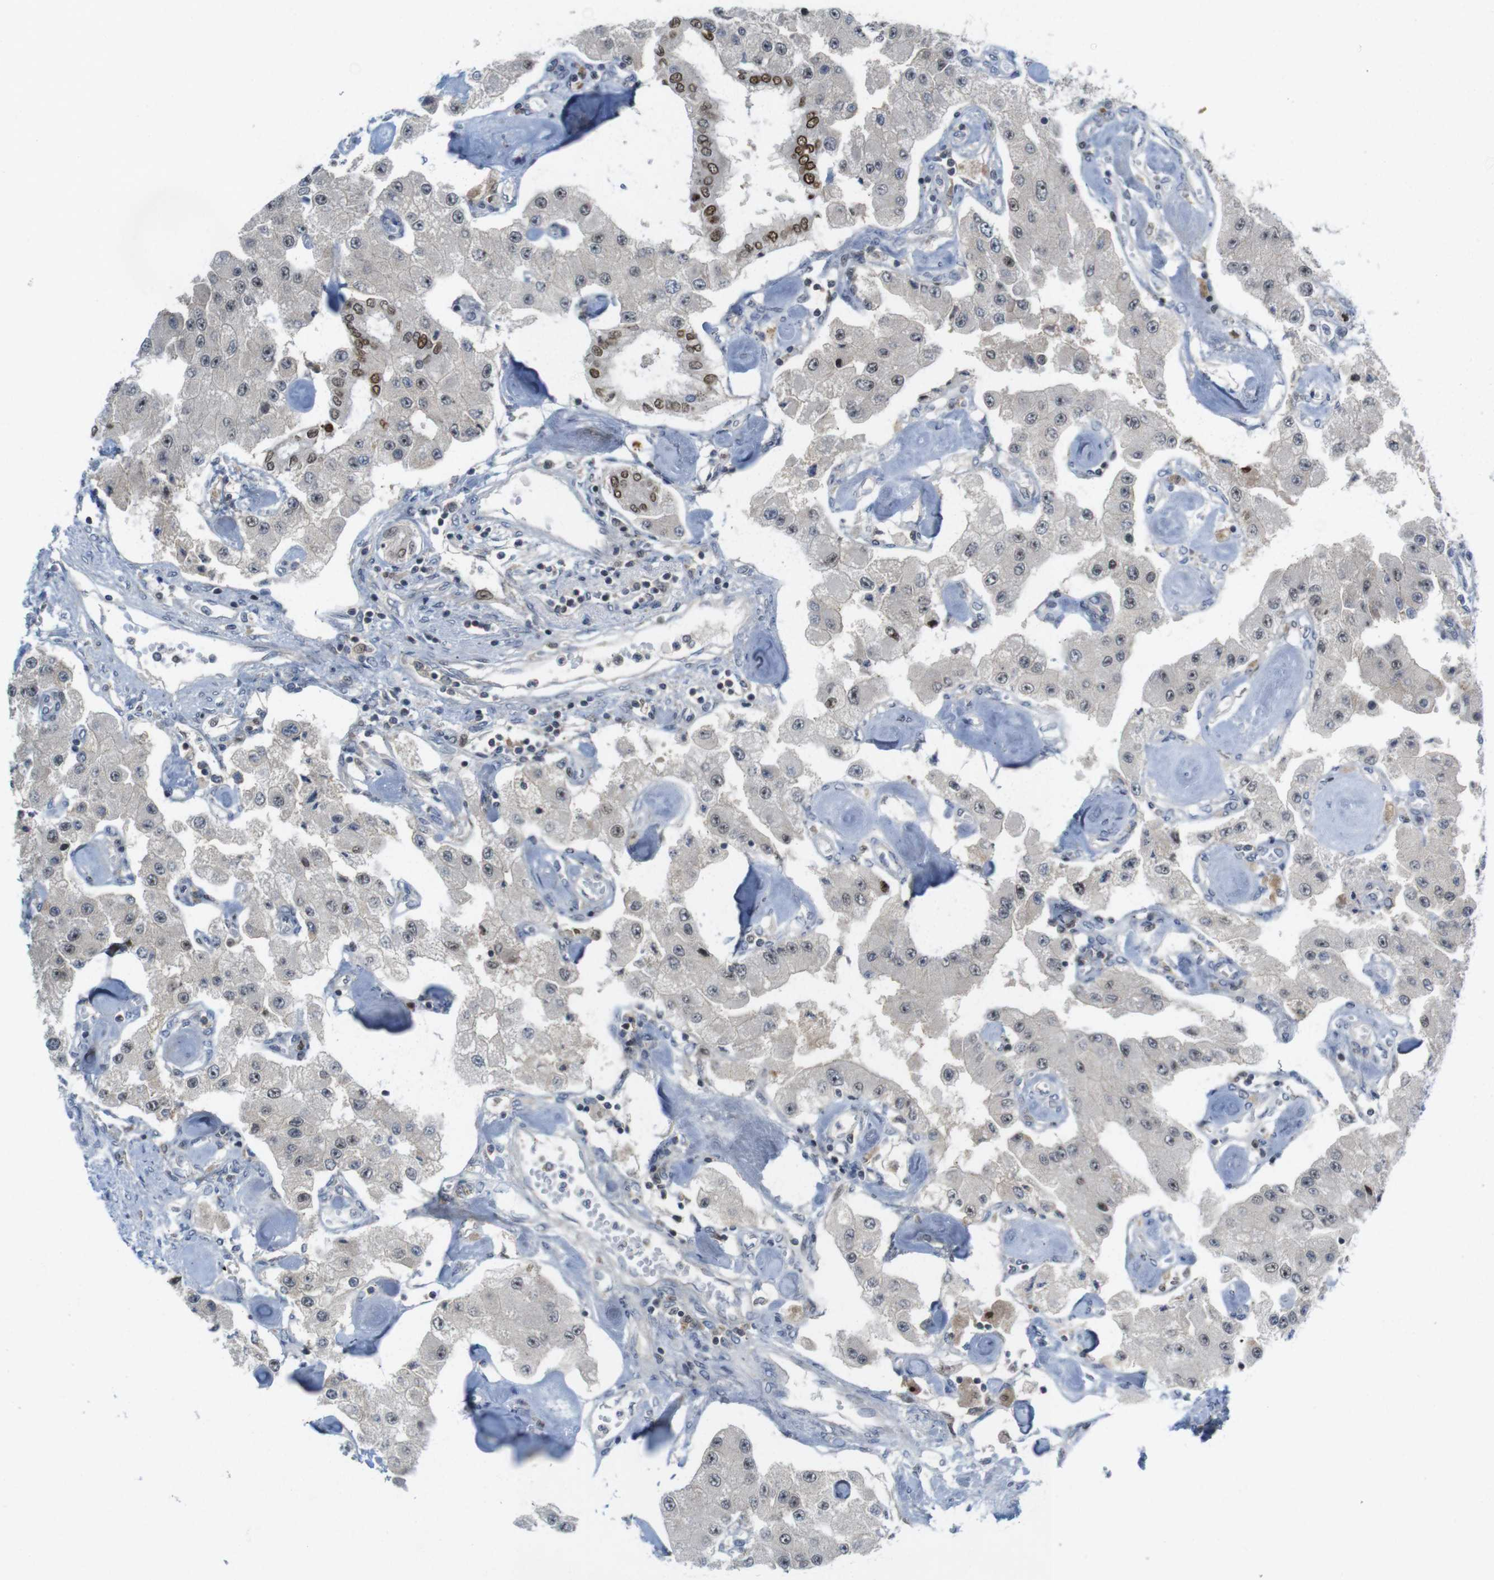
{"staining": {"intensity": "moderate", "quantity": "25%-75%", "location": "nuclear"}, "tissue": "carcinoid", "cell_type": "Tumor cells", "image_type": "cancer", "snomed": [{"axis": "morphology", "description": "Carcinoid, malignant, NOS"}, {"axis": "topography", "description": "Pancreas"}], "caption": "Immunohistochemical staining of human carcinoid (malignant) displays medium levels of moderate nuclear expression in about 25%-75% of tumor cells.", "gene": "RCC1", "patient": {"sex": "male", "age": 41}}